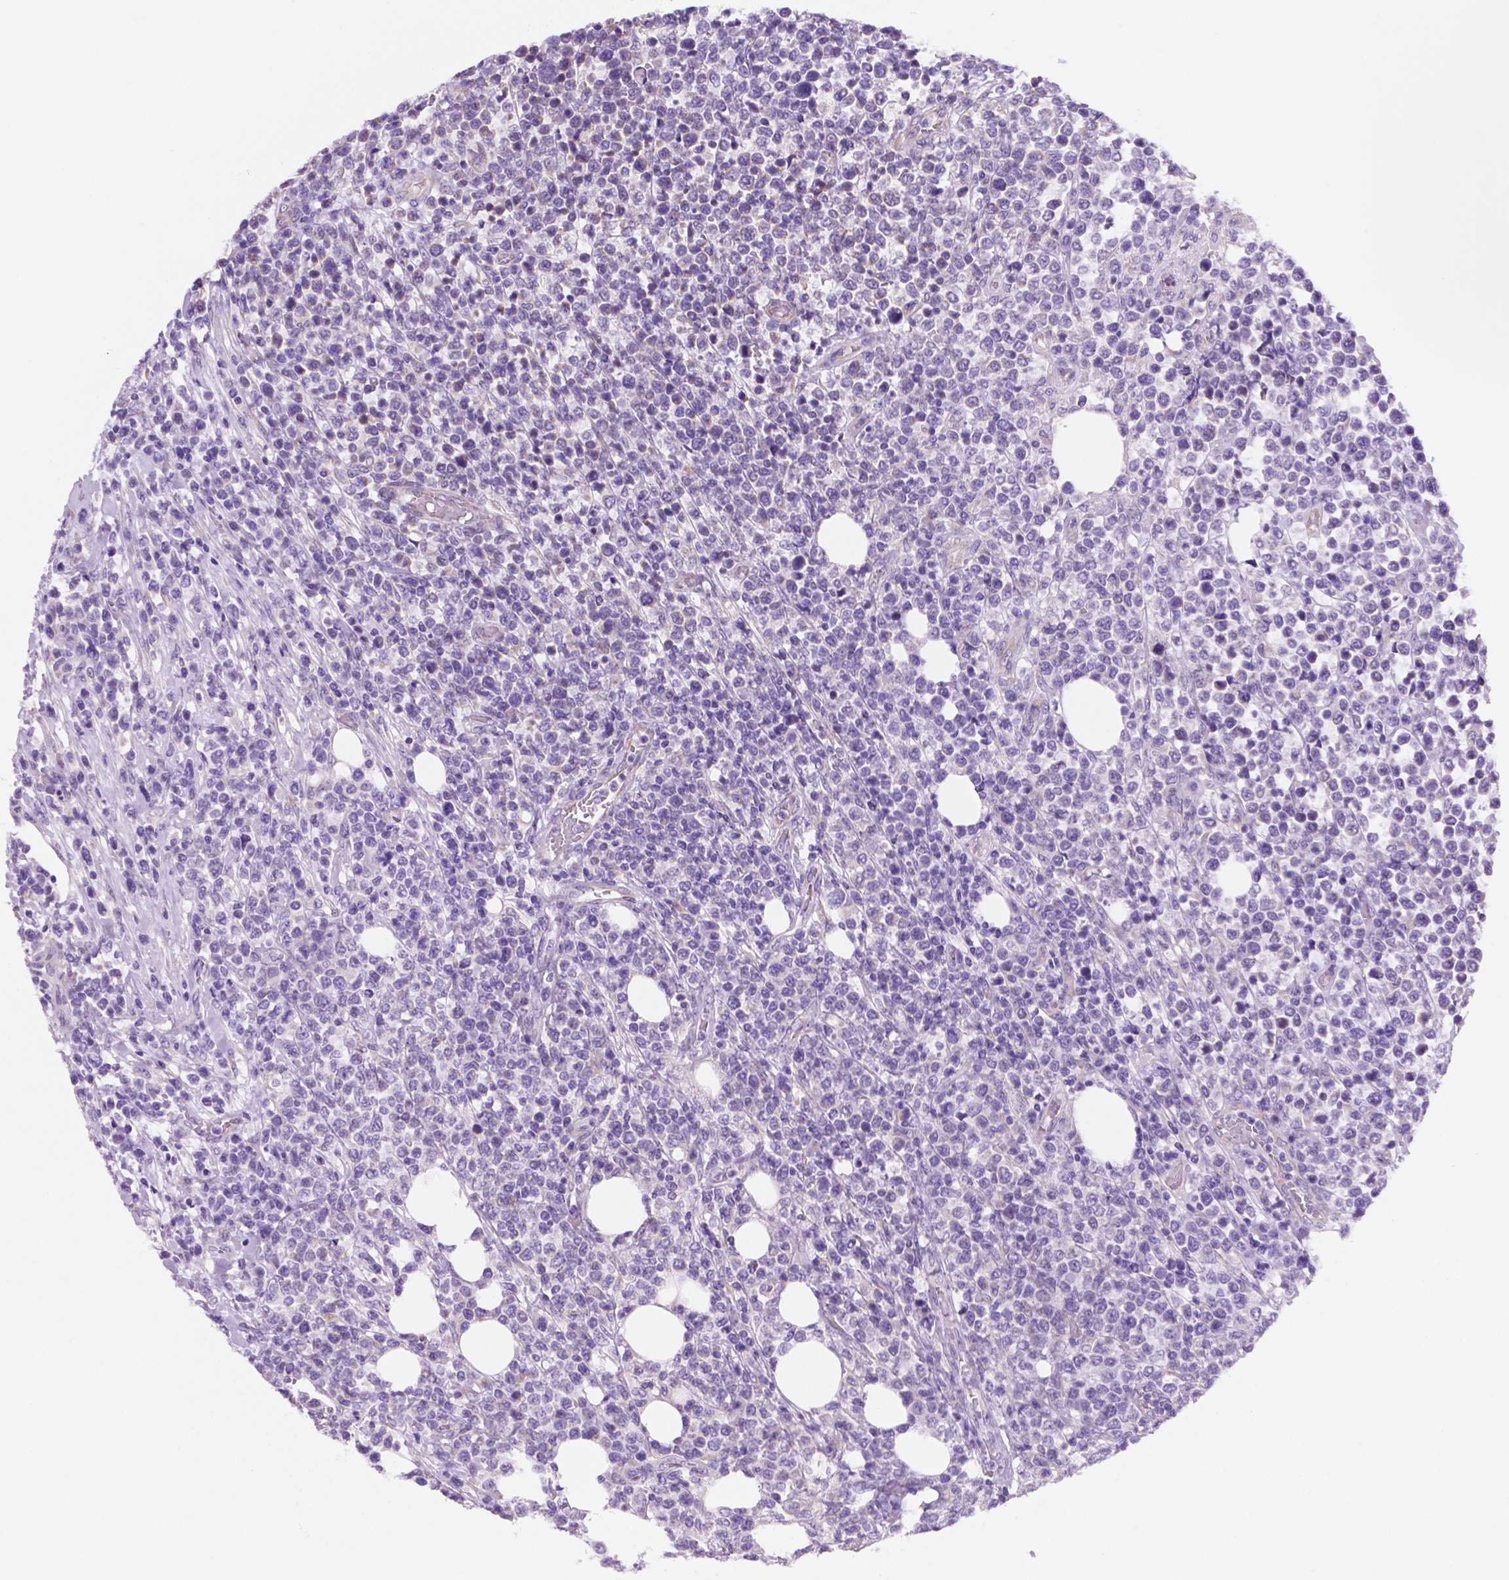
{"staining": {"intensity": "negative", "quantity": "none", "location": "none"}, "tissue": "lymphoma", "cell_type": "Tumor cells", "image_type": "cancer", "snomed": [{"axis": "morphology", "description": "Malignant lymphoma, non-Hodgkin's type, High grade"}, {"axis": "topography", "description": "Soft tissue"}], "caption": "Image shows no protein expression in tumor cells of lymphoma tissue.", "gene": "CEACAM7", "patient": {"sex": "female", "age": 56}}